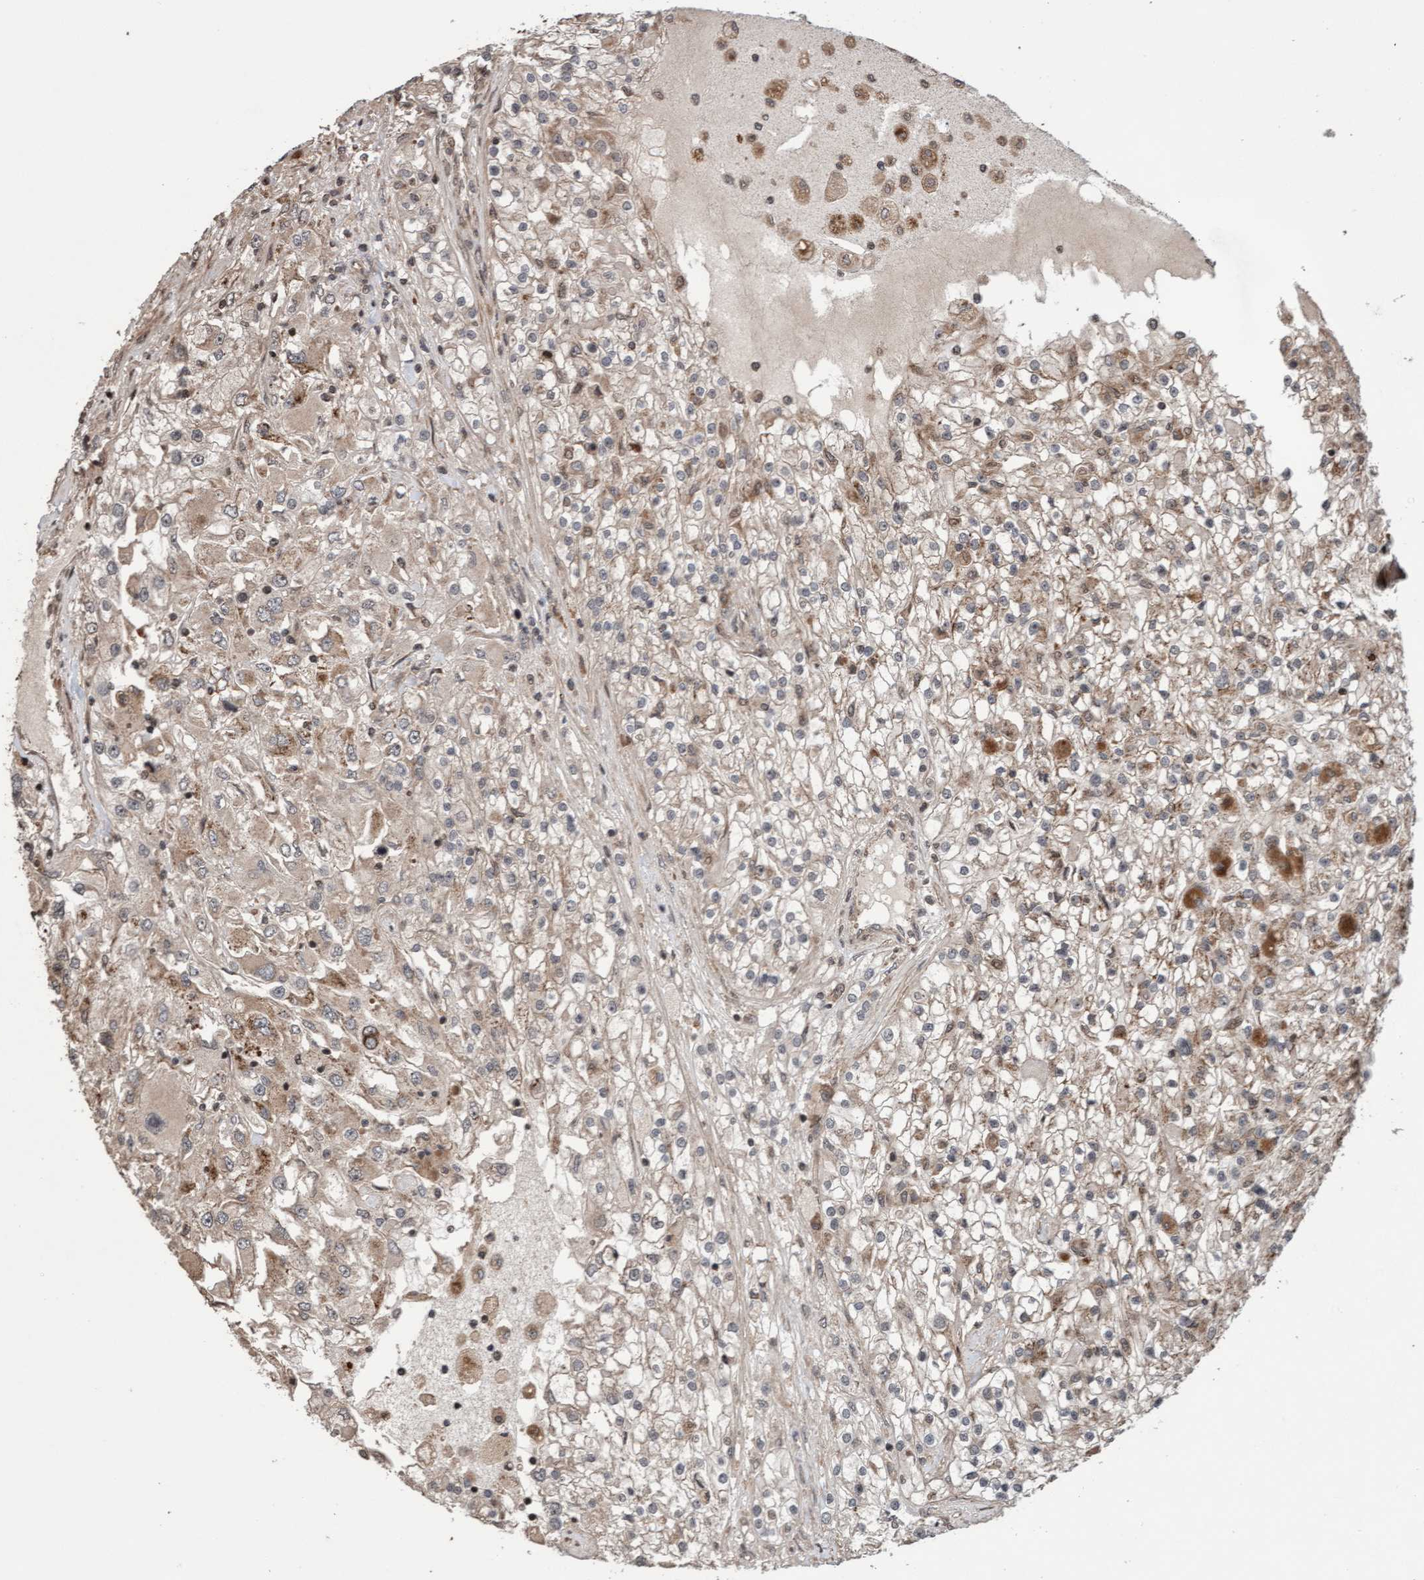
{"staining": {"intensity": "moderate", "quantity": ">75%", "location": "cytoplasmic/membranous"}, "tissue": "renal cancer", "cell_type": "Tumor cells", "image_type": "cancer", "snomed": [{"axis": "morphology", "description": "Adenocarcinoma, NOS"}, {"axis": "topography", "description": "Kidney"}], "caption": "Approximately >75% of tumor cells in human renal cancer exhibit moderate cytoplasmic/membranous protein positivity as visualized by brown immunohistochemical staining.", "gene": "PECR", "patient": {"sex": "female", "age": 52}}